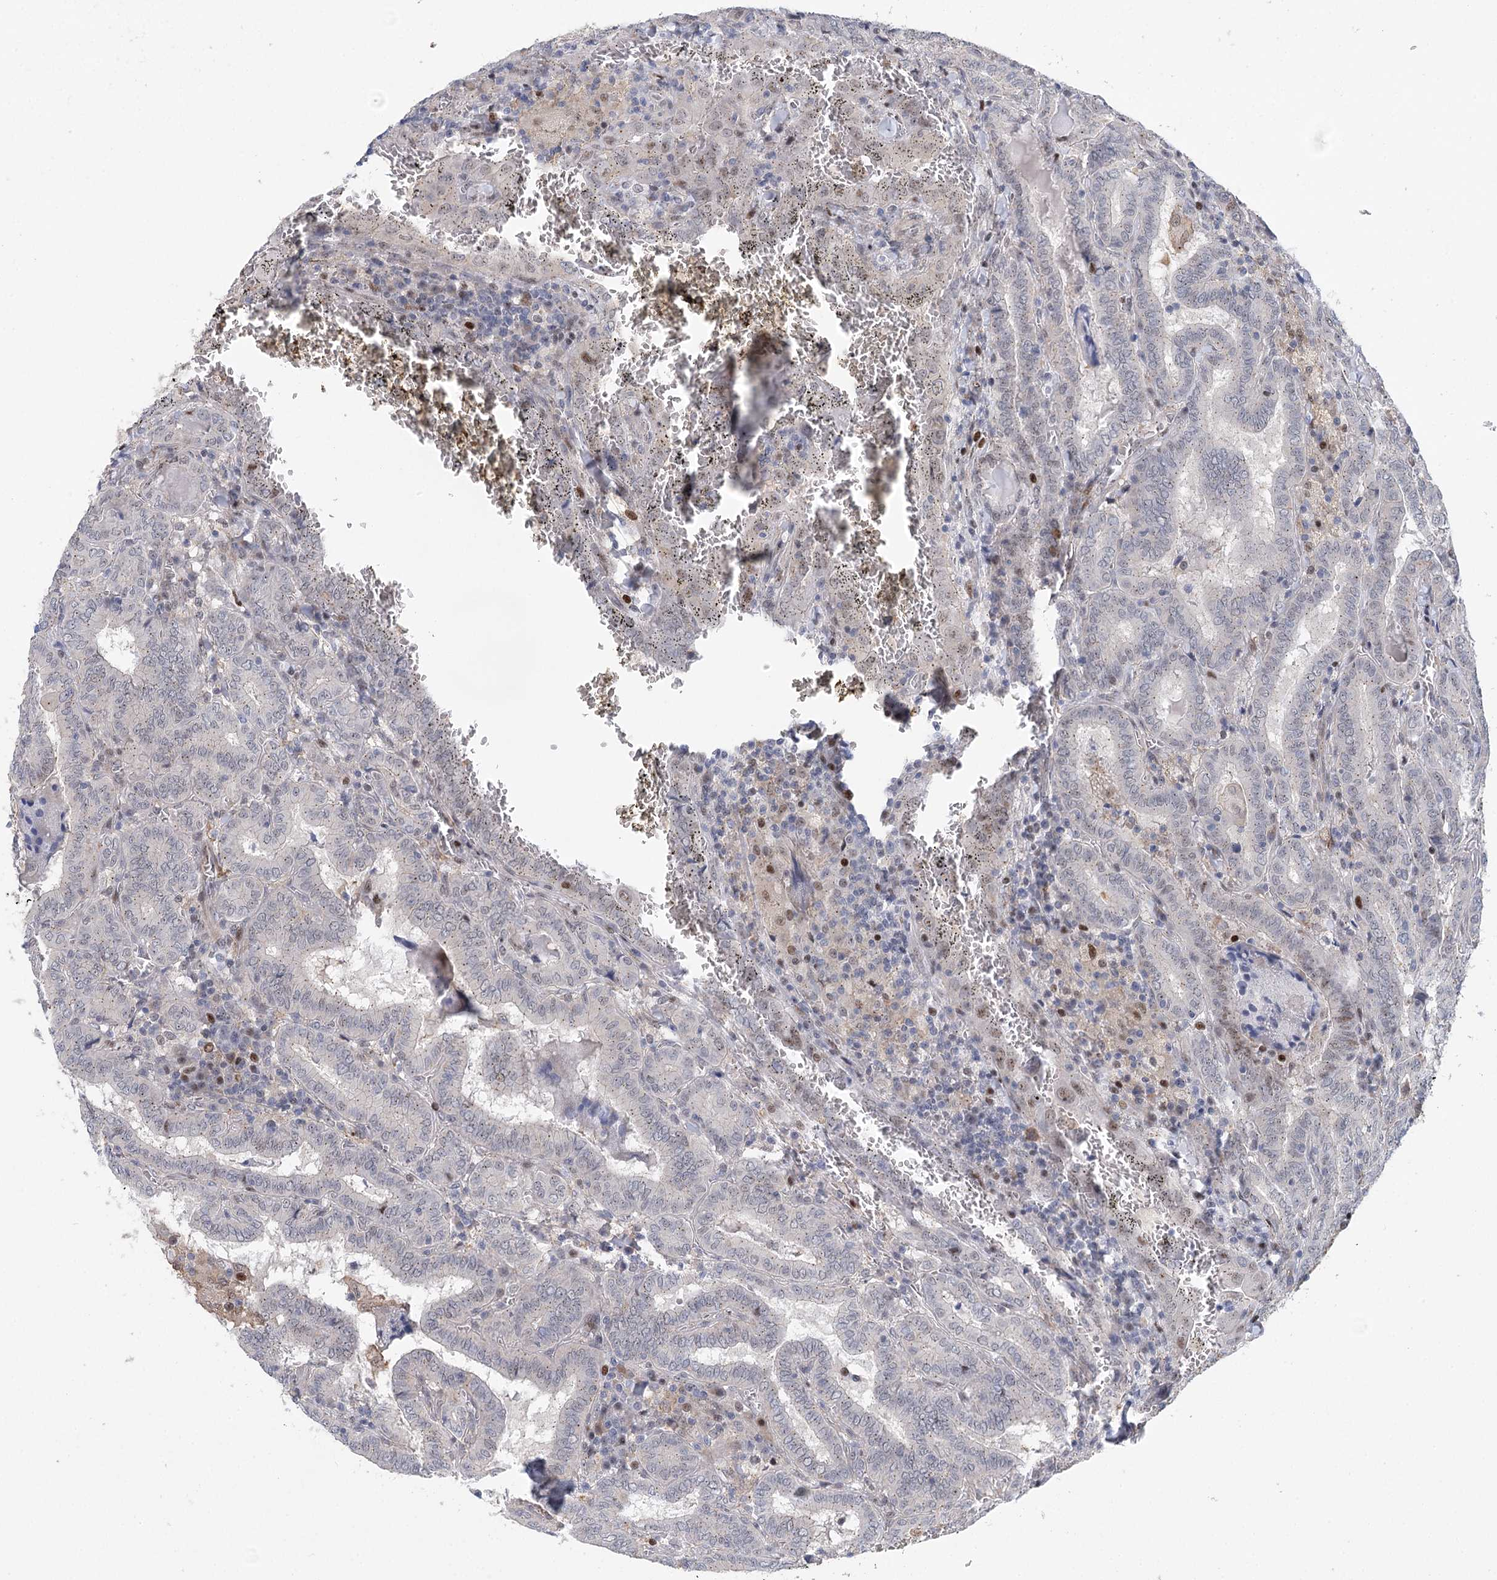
{"staining": {"intensity": "weak", "quantity": "<25%", "location": "nuclear"}, "tissue": "thyroid cancer", "cell_type": "Tumor cells", "image_type": "cancer", "snomed": [{"axis": "morphology", "description": "Papillary adenocarcinoma, NOS"}, {"axis": "topography", "description": "Thyroid gland"}], "caption": "DAB (3,3'-diaminobenzidine) immunohistochemical staining of human papillary adenocarcinoma (thyroid) shows no significant expression in tumor cells. (DAB (3,3'-diaminobenzidine) IHC with hematoxylin counter stain).", "gene": "CAMTA1", "patient": {"sex": "female", "age": 72}}